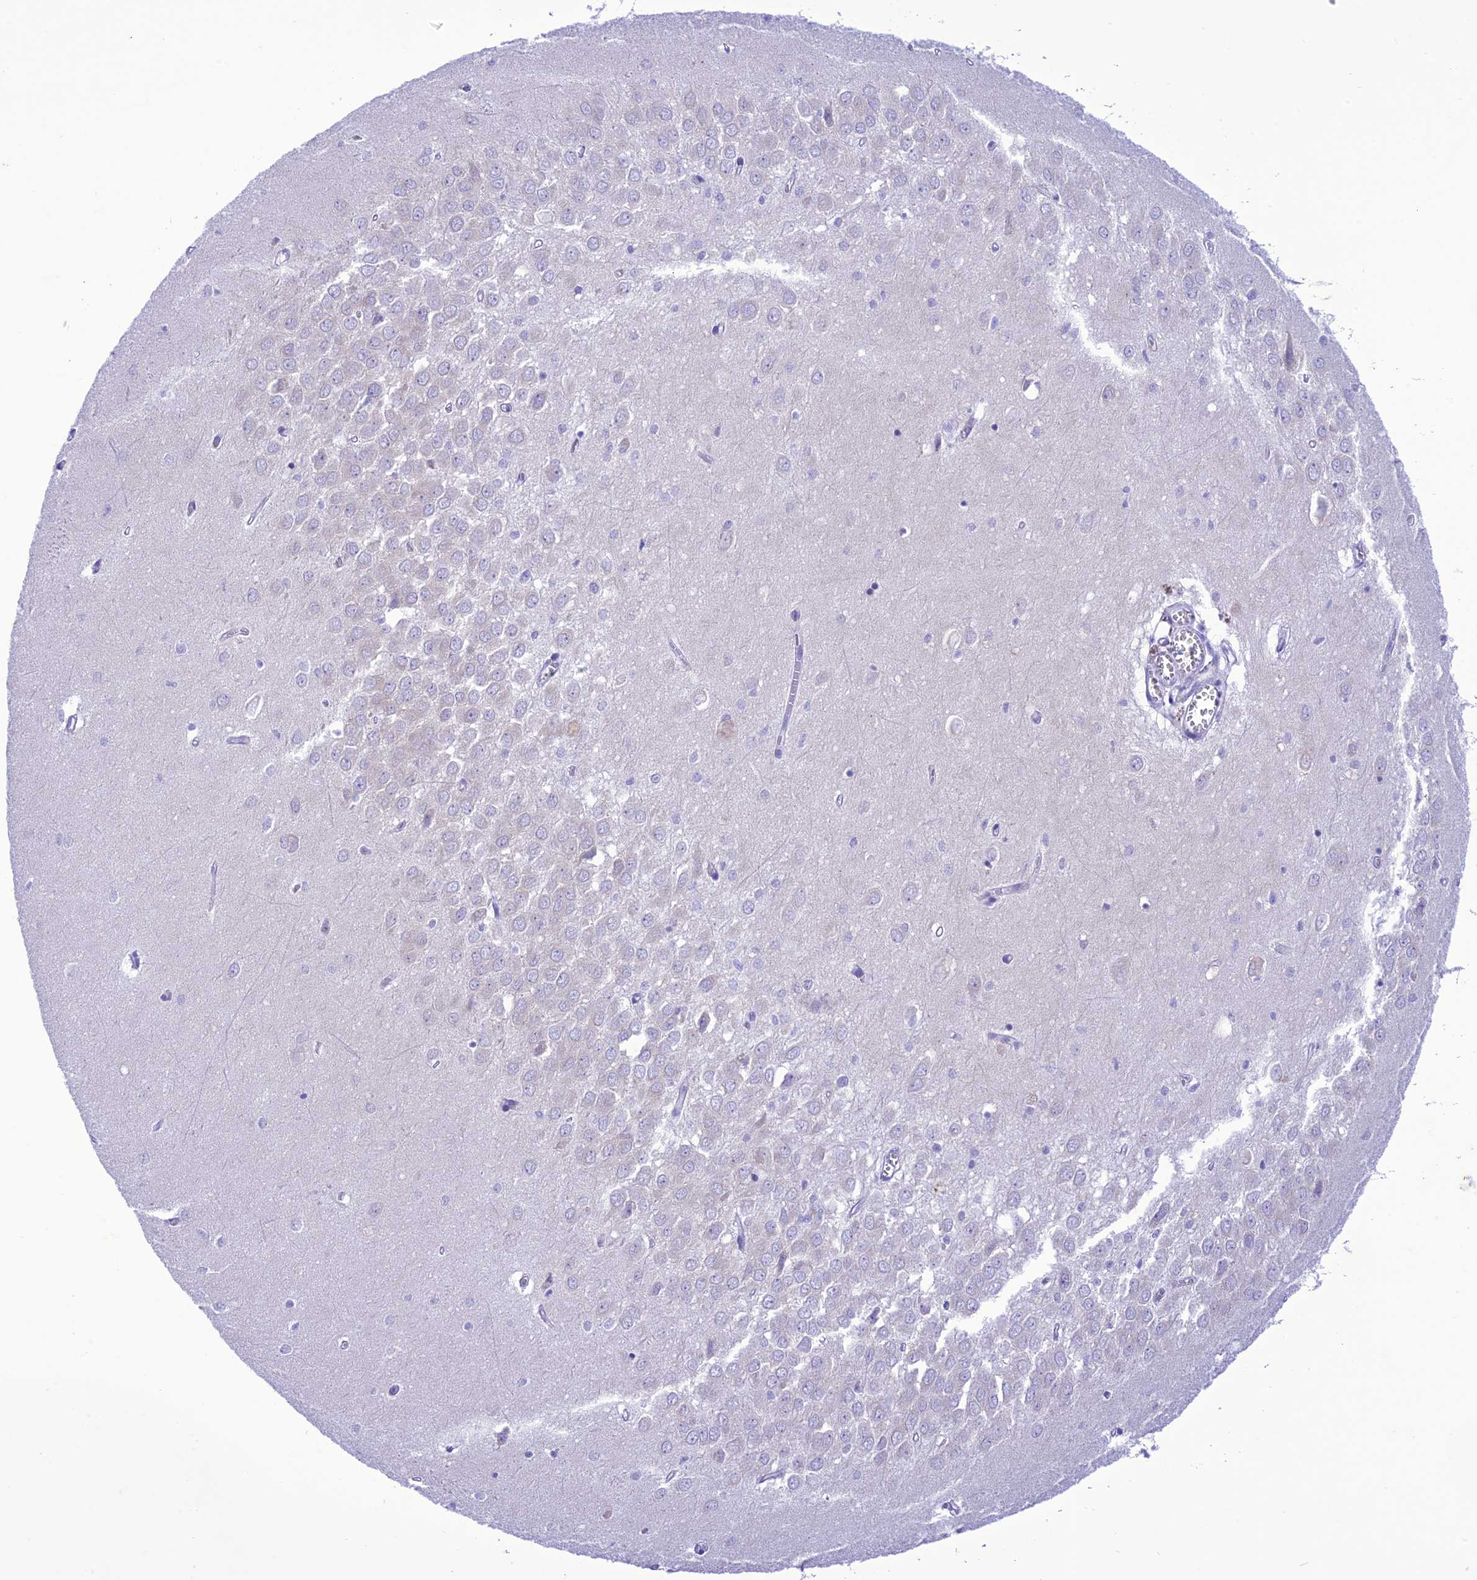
{"staining": {"intensity": "negative", "quantity": "none", "location": "none"}, "tissue": "hippocampus", "cell_type": "Glial cells", "image_type": "normal", "snomed": [{"axis": "morphology", "description": "Normal tissue, NOS"}, {"axis": "topography", "description": "Hippocampus"}], "caption": "This is a image of IHC staining of benign hippocampus, which shows no expression in glial cells.", "gene": "VPS52", "patient": {"sex": "female", "age": 64}}